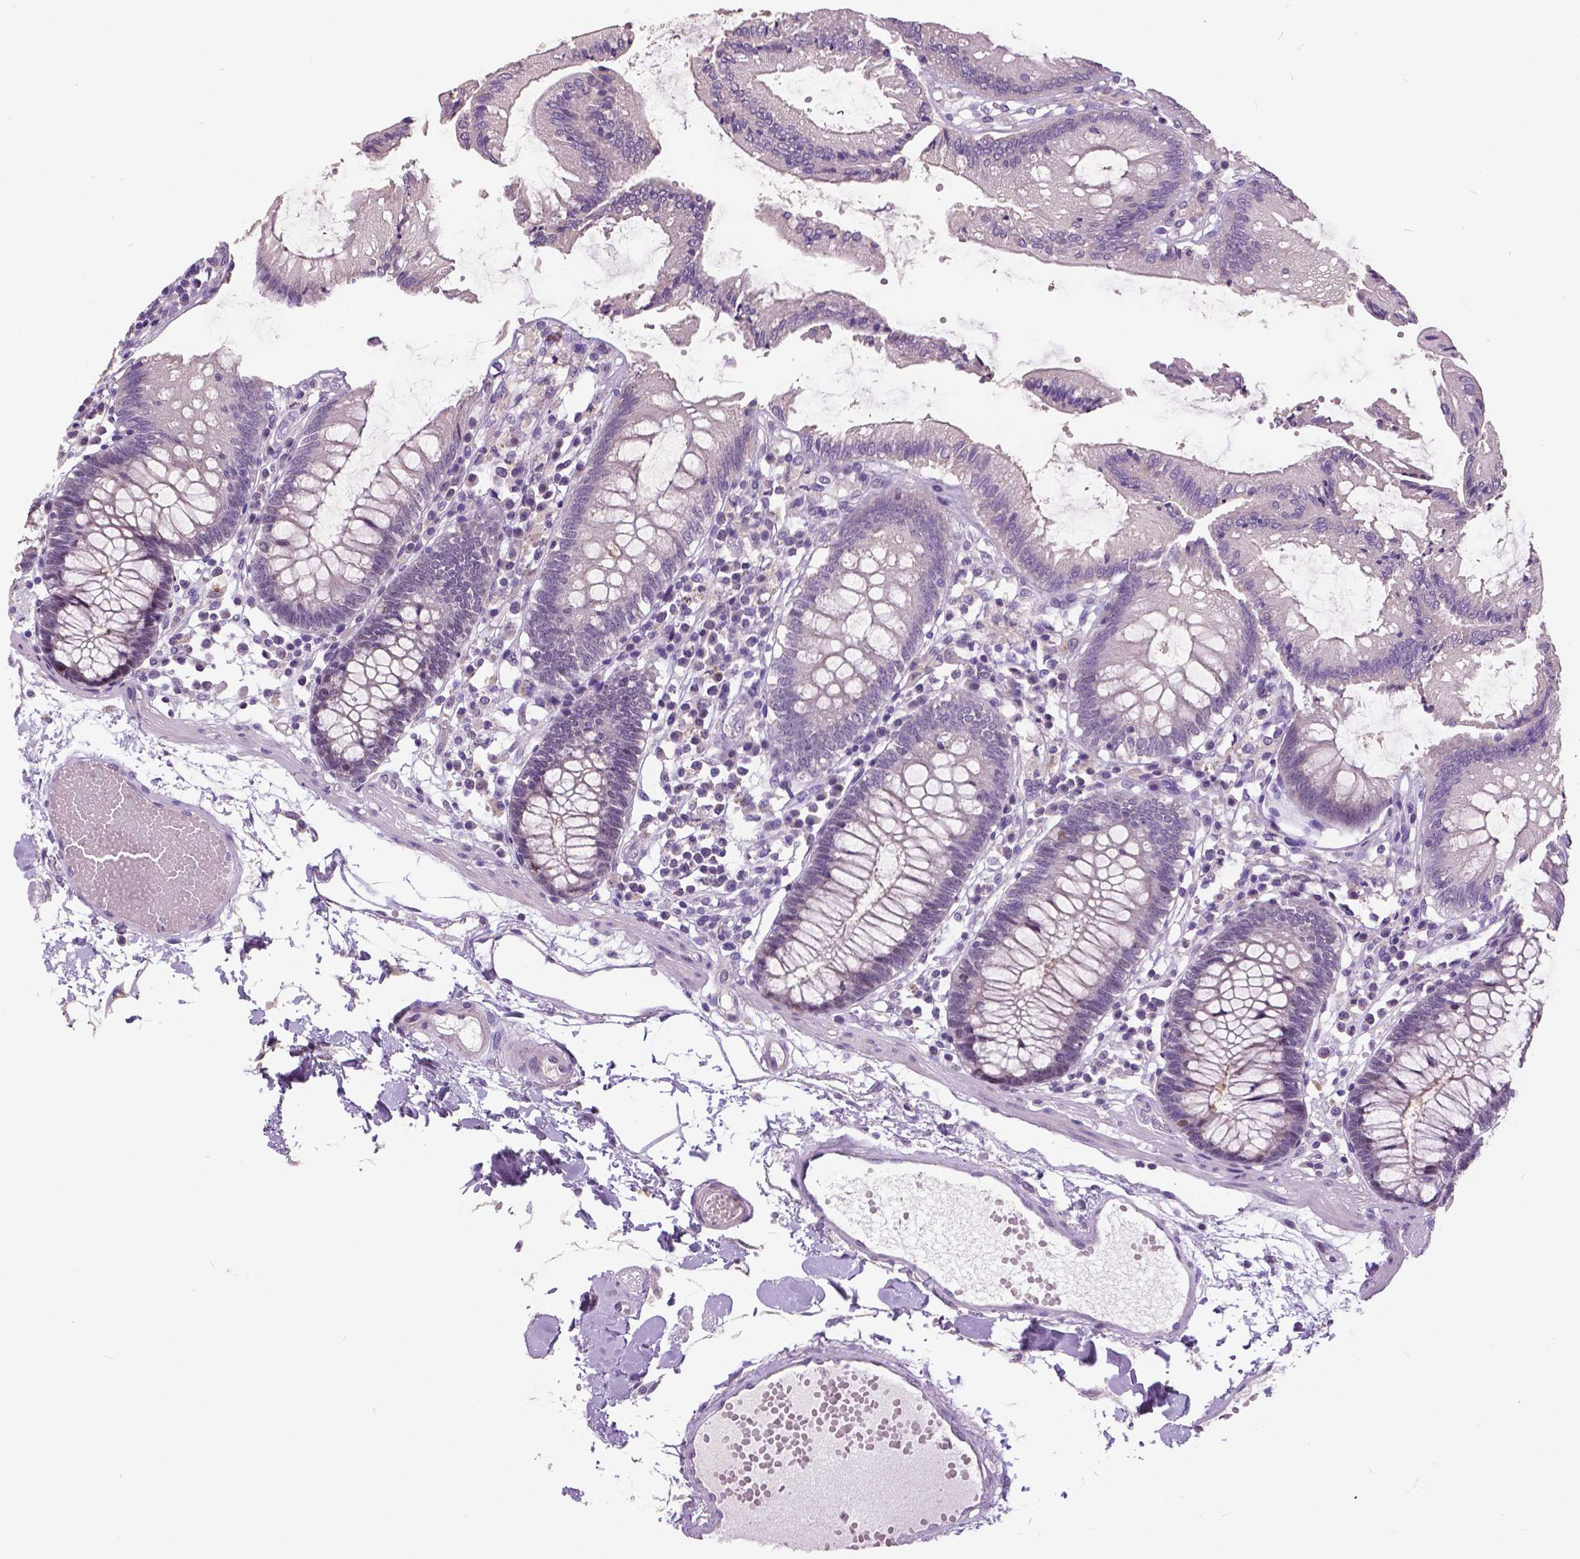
{"staining": {"intensity": "negative", "quantity": "none", "location": "none"}, "tissue": "colon", "cell_type": "Endothelial cells", "image_type": "normal", "snomed": [{"axis": "morphology", "description": "Normal tissue, NOS"}, {"axis": "morphology", "description": "Adenocarcinoma, NOS"}, {"axis": "topography", "description": "Colon"}], "caption": "This is a photomicrograph of IHC staining of unremarkable colon, which shows no positivity in endothelial cells.", "gene": "FOXA1", "patient": {"sex": "male", "age": 83}}